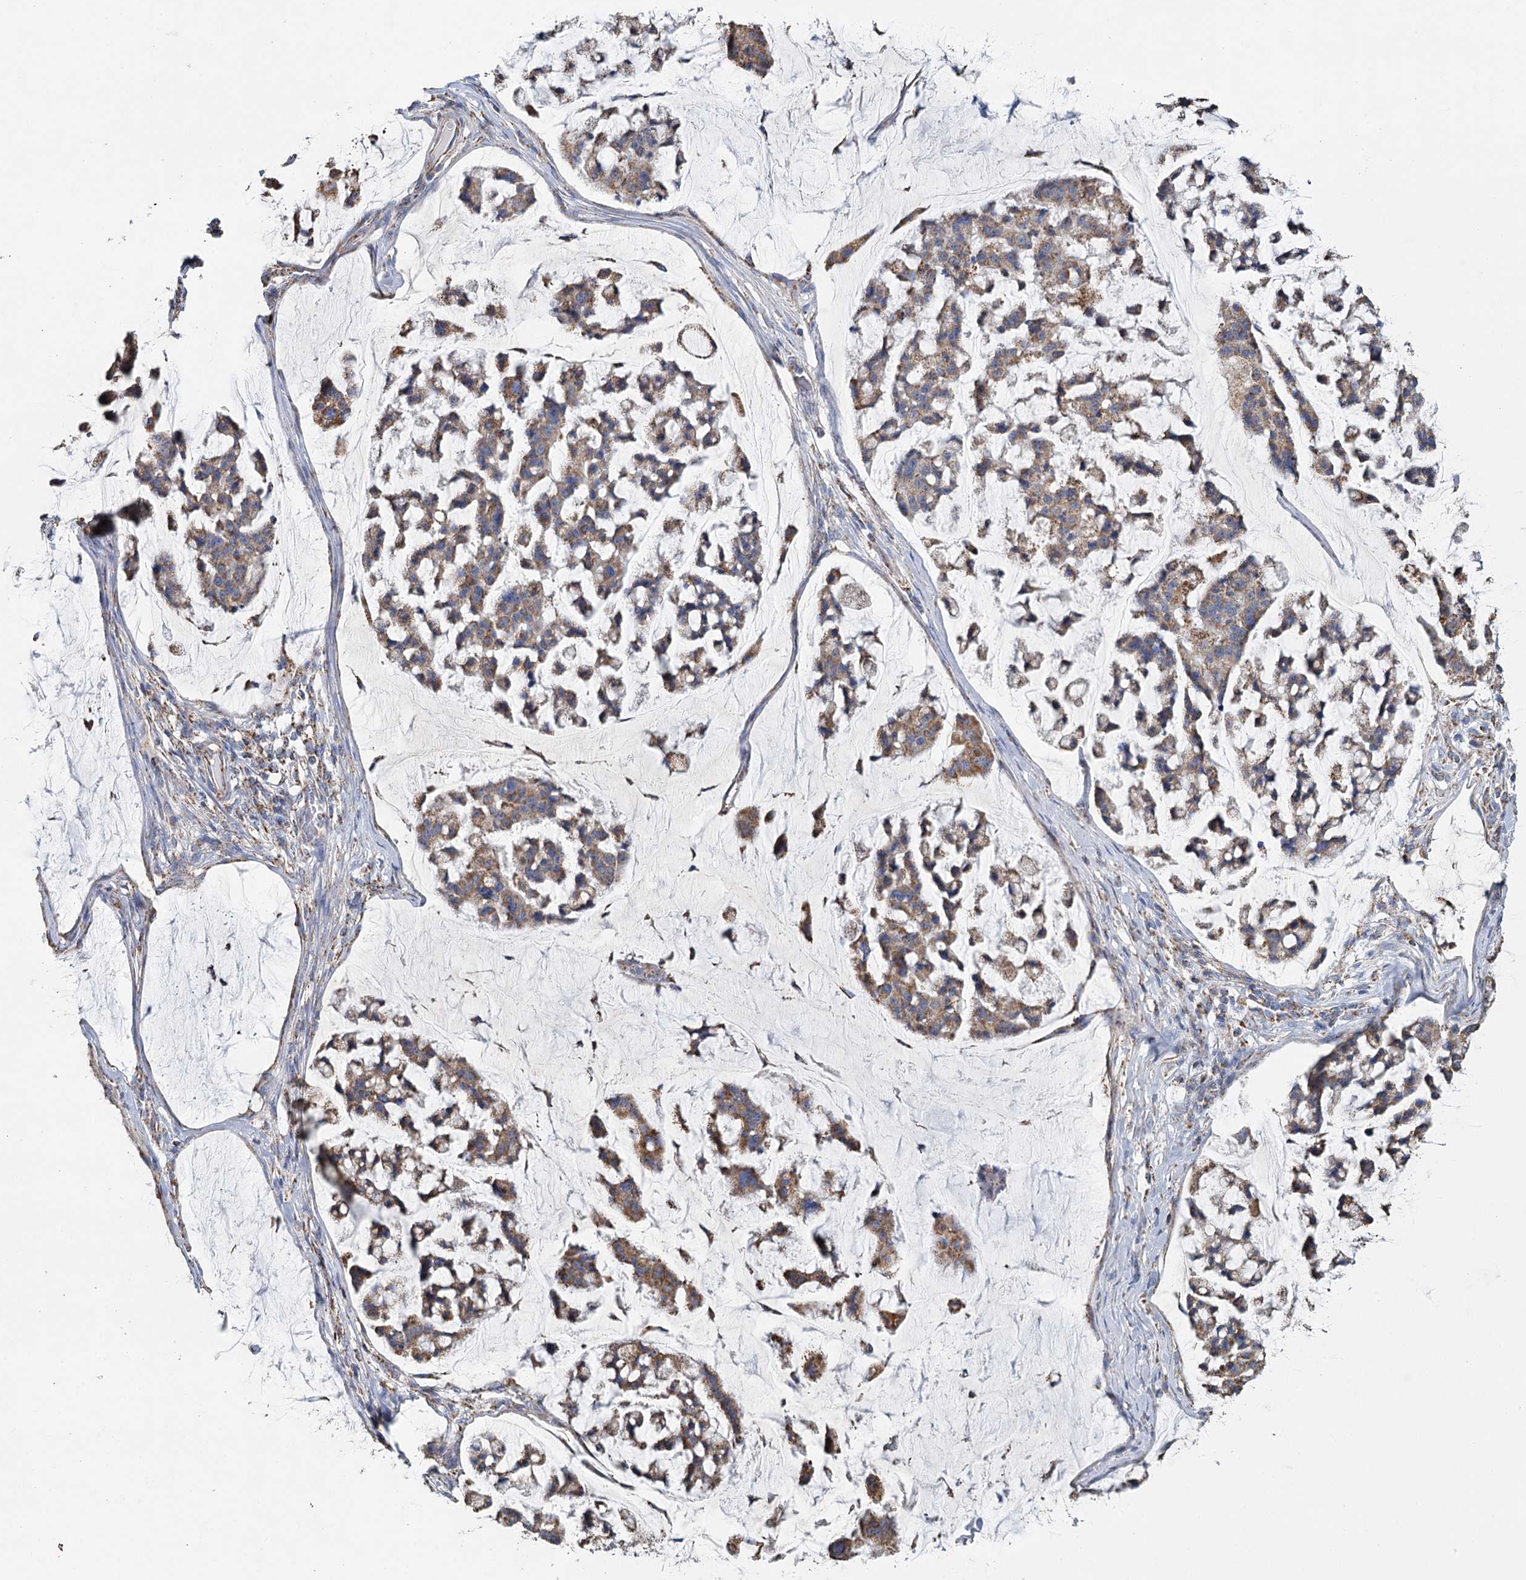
{"staining": {"intensity": "moderate", "quantity": ">75%", "location": "cytoplasmic/membranous"}, "tissue": "stomach cancer", "cell_type": "Tumor cells", "image_type": "cancer", "snomed": [{"axis": "morphology", "description": "Adenocarcinoma, NOS"}, {"axis": "topography", "description": "Stomach, lower"}], "caption": "Adenocarcinoma (stomach) stained for a protein (brown) reveals moderate cytoplasmic/membranous positive staining in approximately >75% of tumor cells.", "gene": "MRPL44", "patient": {"sex": "male", "age": 67}}